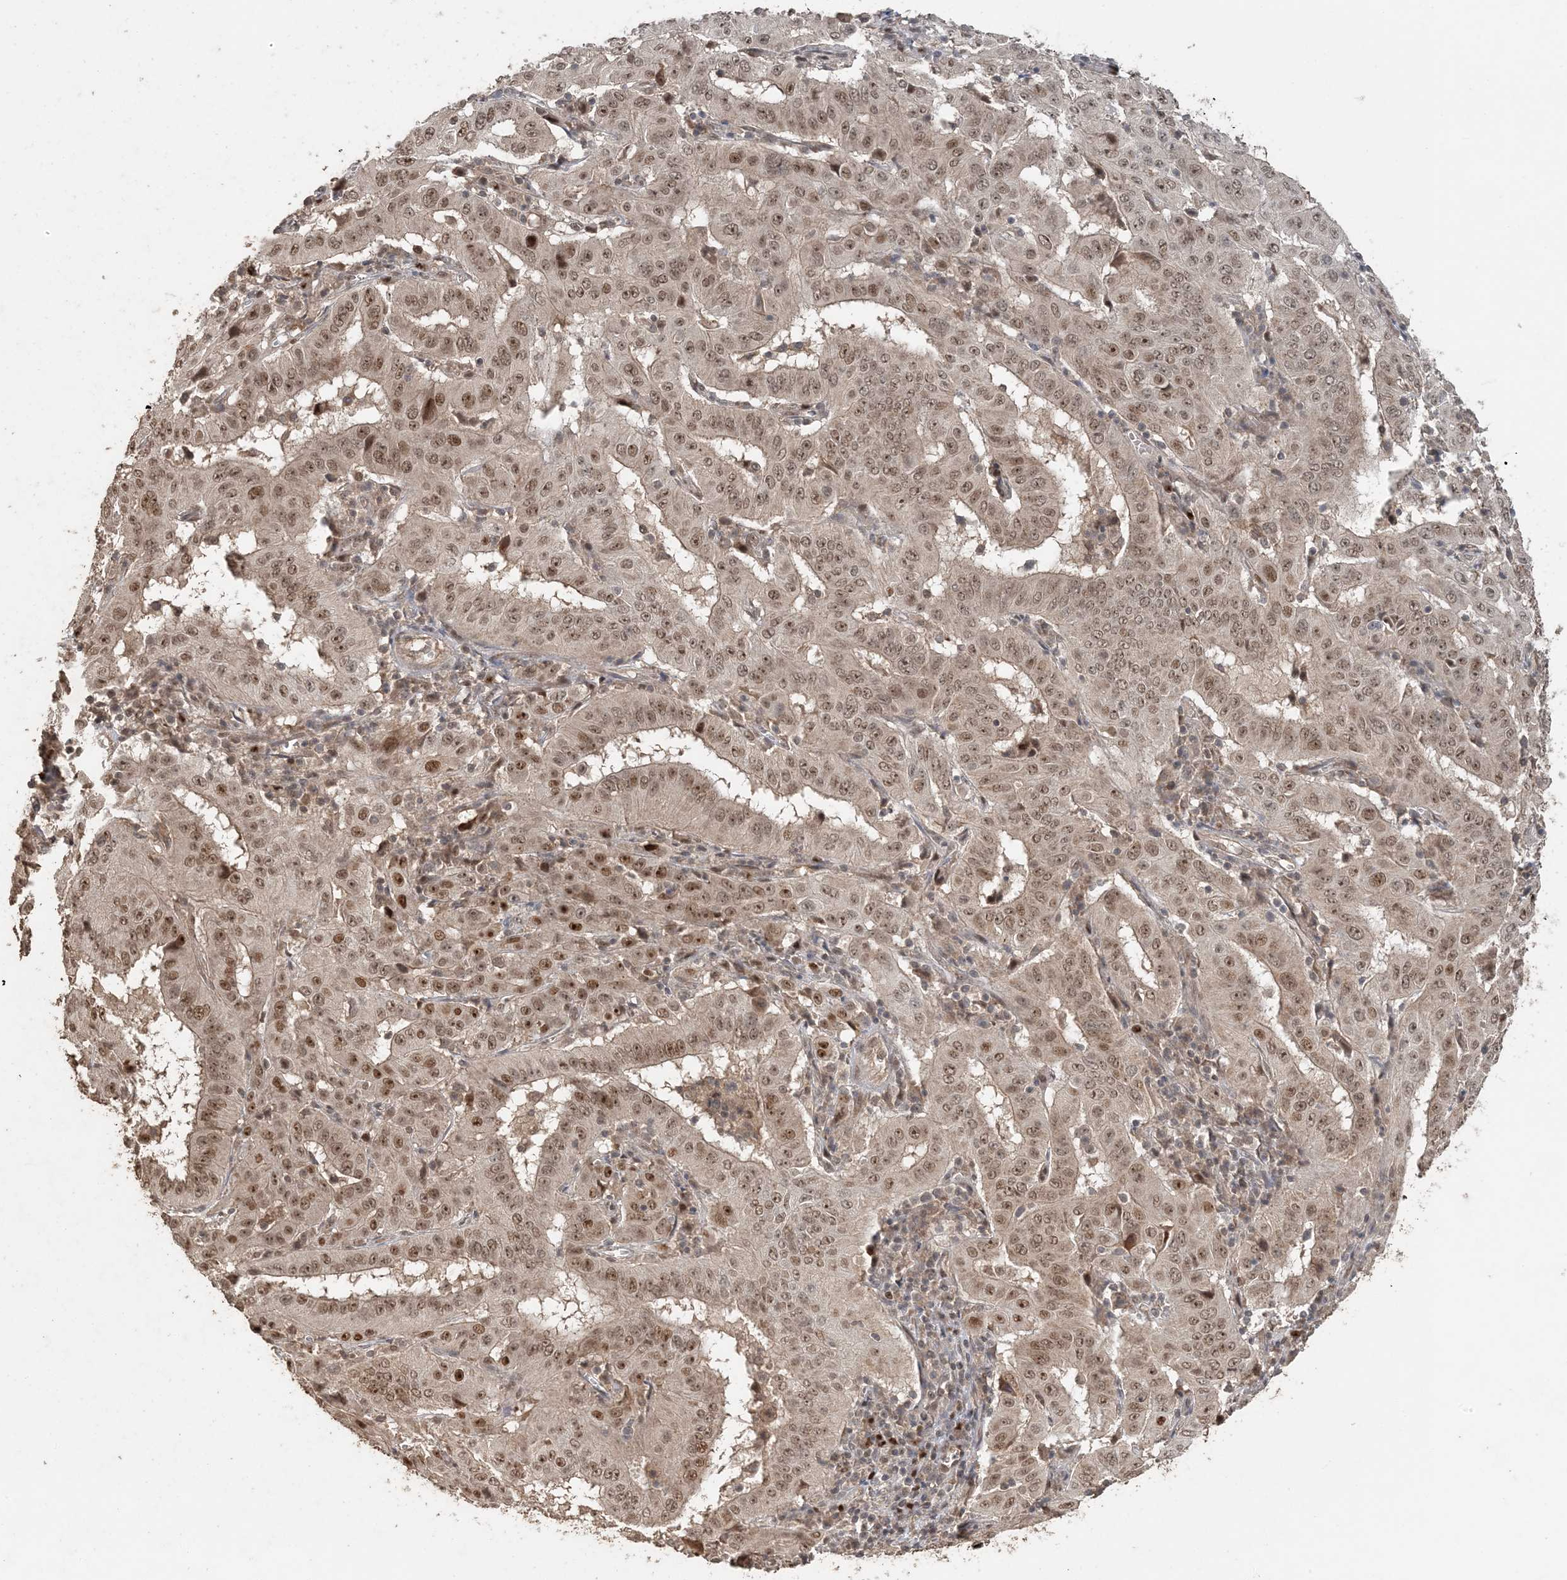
{"staining": {"intensity": "moderate", "quantity": ">75%", "location": "nuclear"}, "tissue": "pancreatic cancer", "cell_type": "Tumor cells", "image_type": "cancer", "snomed": [{"axis": "morphology", "description": "Adenocarcinoma, NOS"}, {"axis": "topography", "description": "Pancreas"}], "caption": "Immunohistochemical staining of human pancreatic cancer (adenocarcinoma) shows moderate nuclear protein staining in approximately >75% of tumor cells.", "gene": "ATP13A2", "patient": {"sex": "male", "age": 63}}